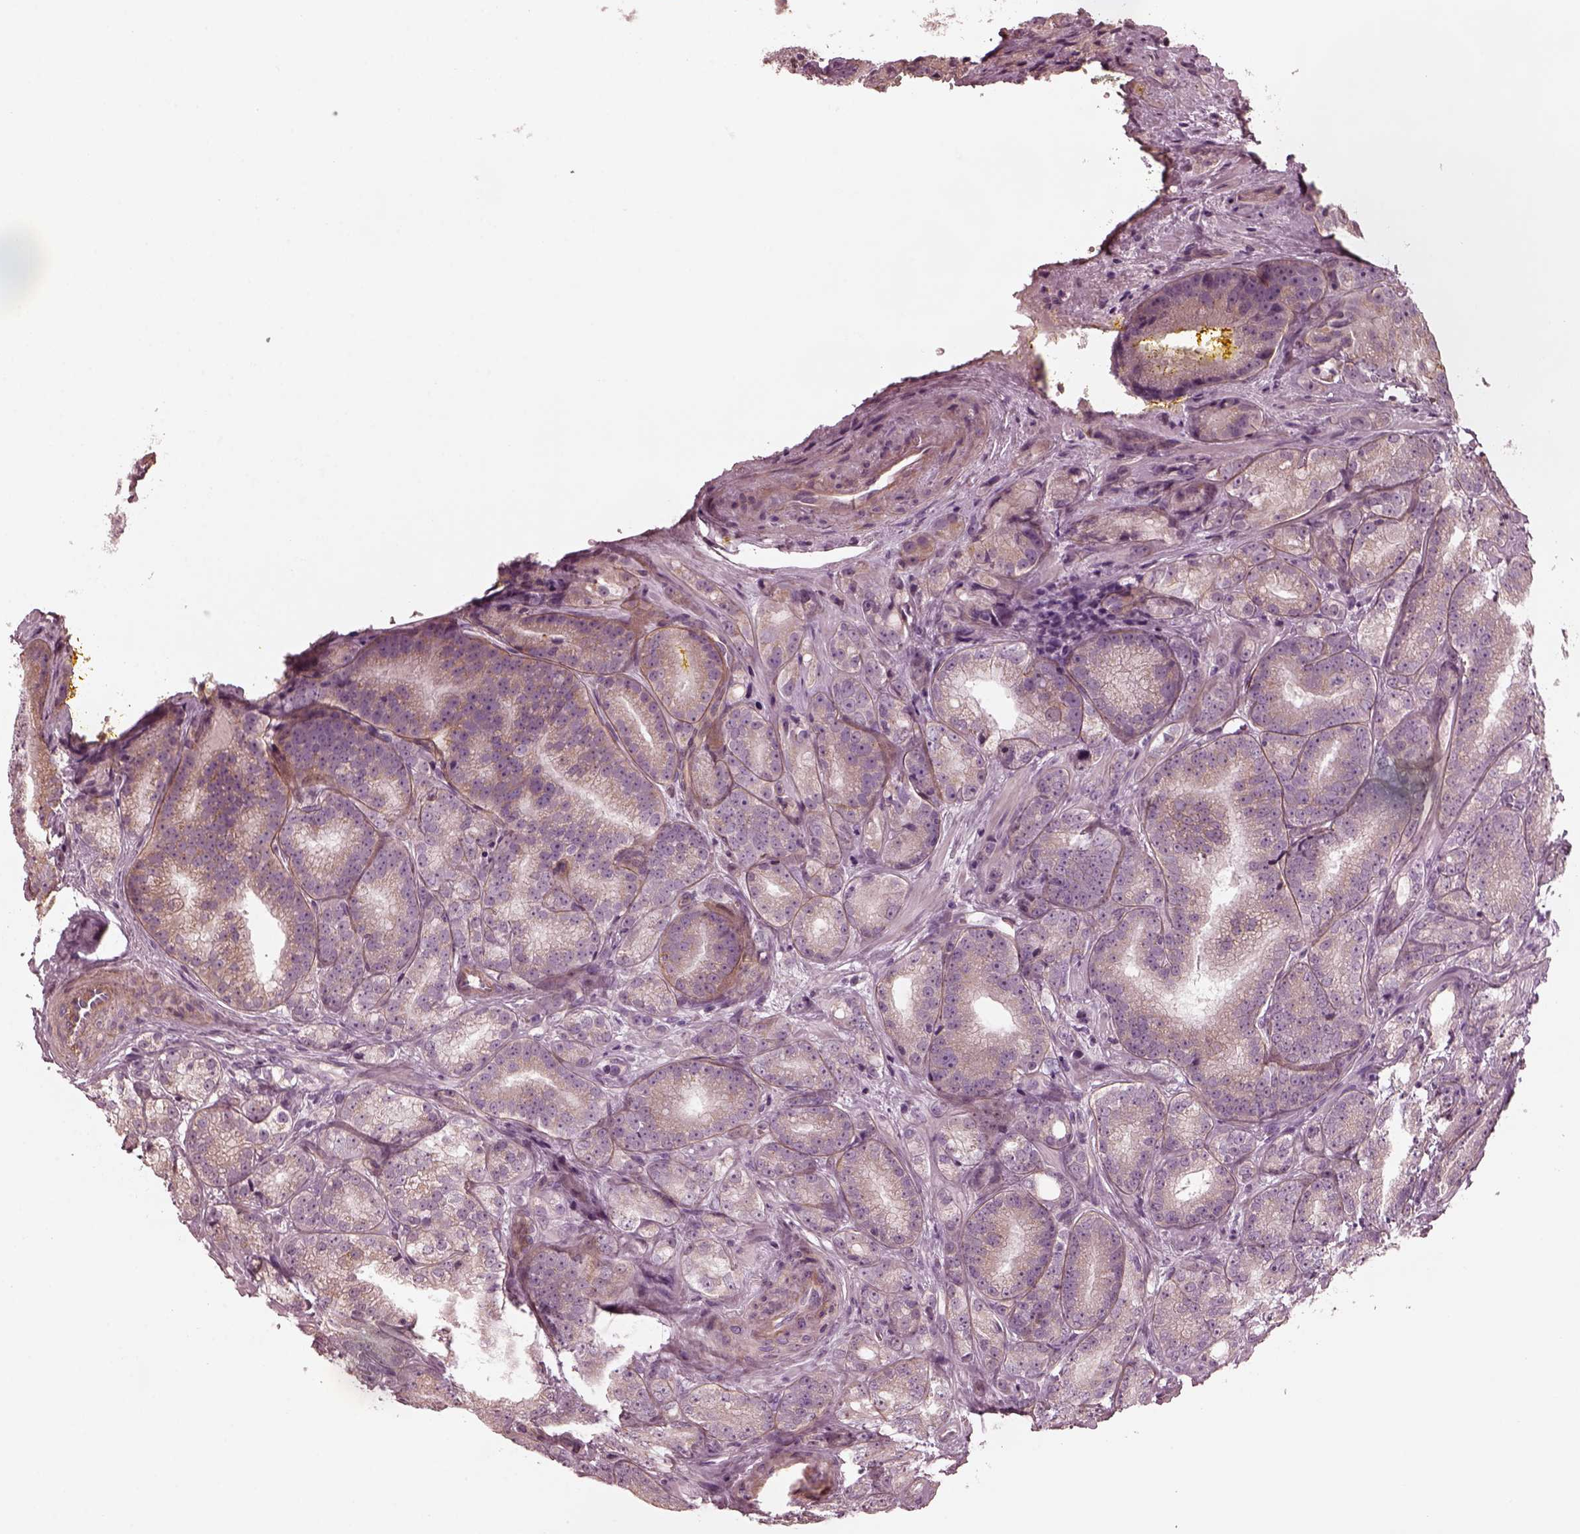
{"staining": {"intensity": "weak", "quantity": "25%-75%", "location": "cytoplasmic/membranous"}, "tissue": "prostate cancer", "cell_type": "Tumor cells", "image_type": "cancer", "snomed": [{"axis": "morphology", "description": "Adenocarcinoma, NOS"}, {"axis": "topography", "description": "Prostate"}], "caption": "An image showing weak cytoplasmic/membranous expression in approximately 25%-75% of tumor cells in prostate cancer, as visualized by brown immunohistochemical staining.", "gene": "KIF6", "patient": {"sex": "male", "age": 63}}